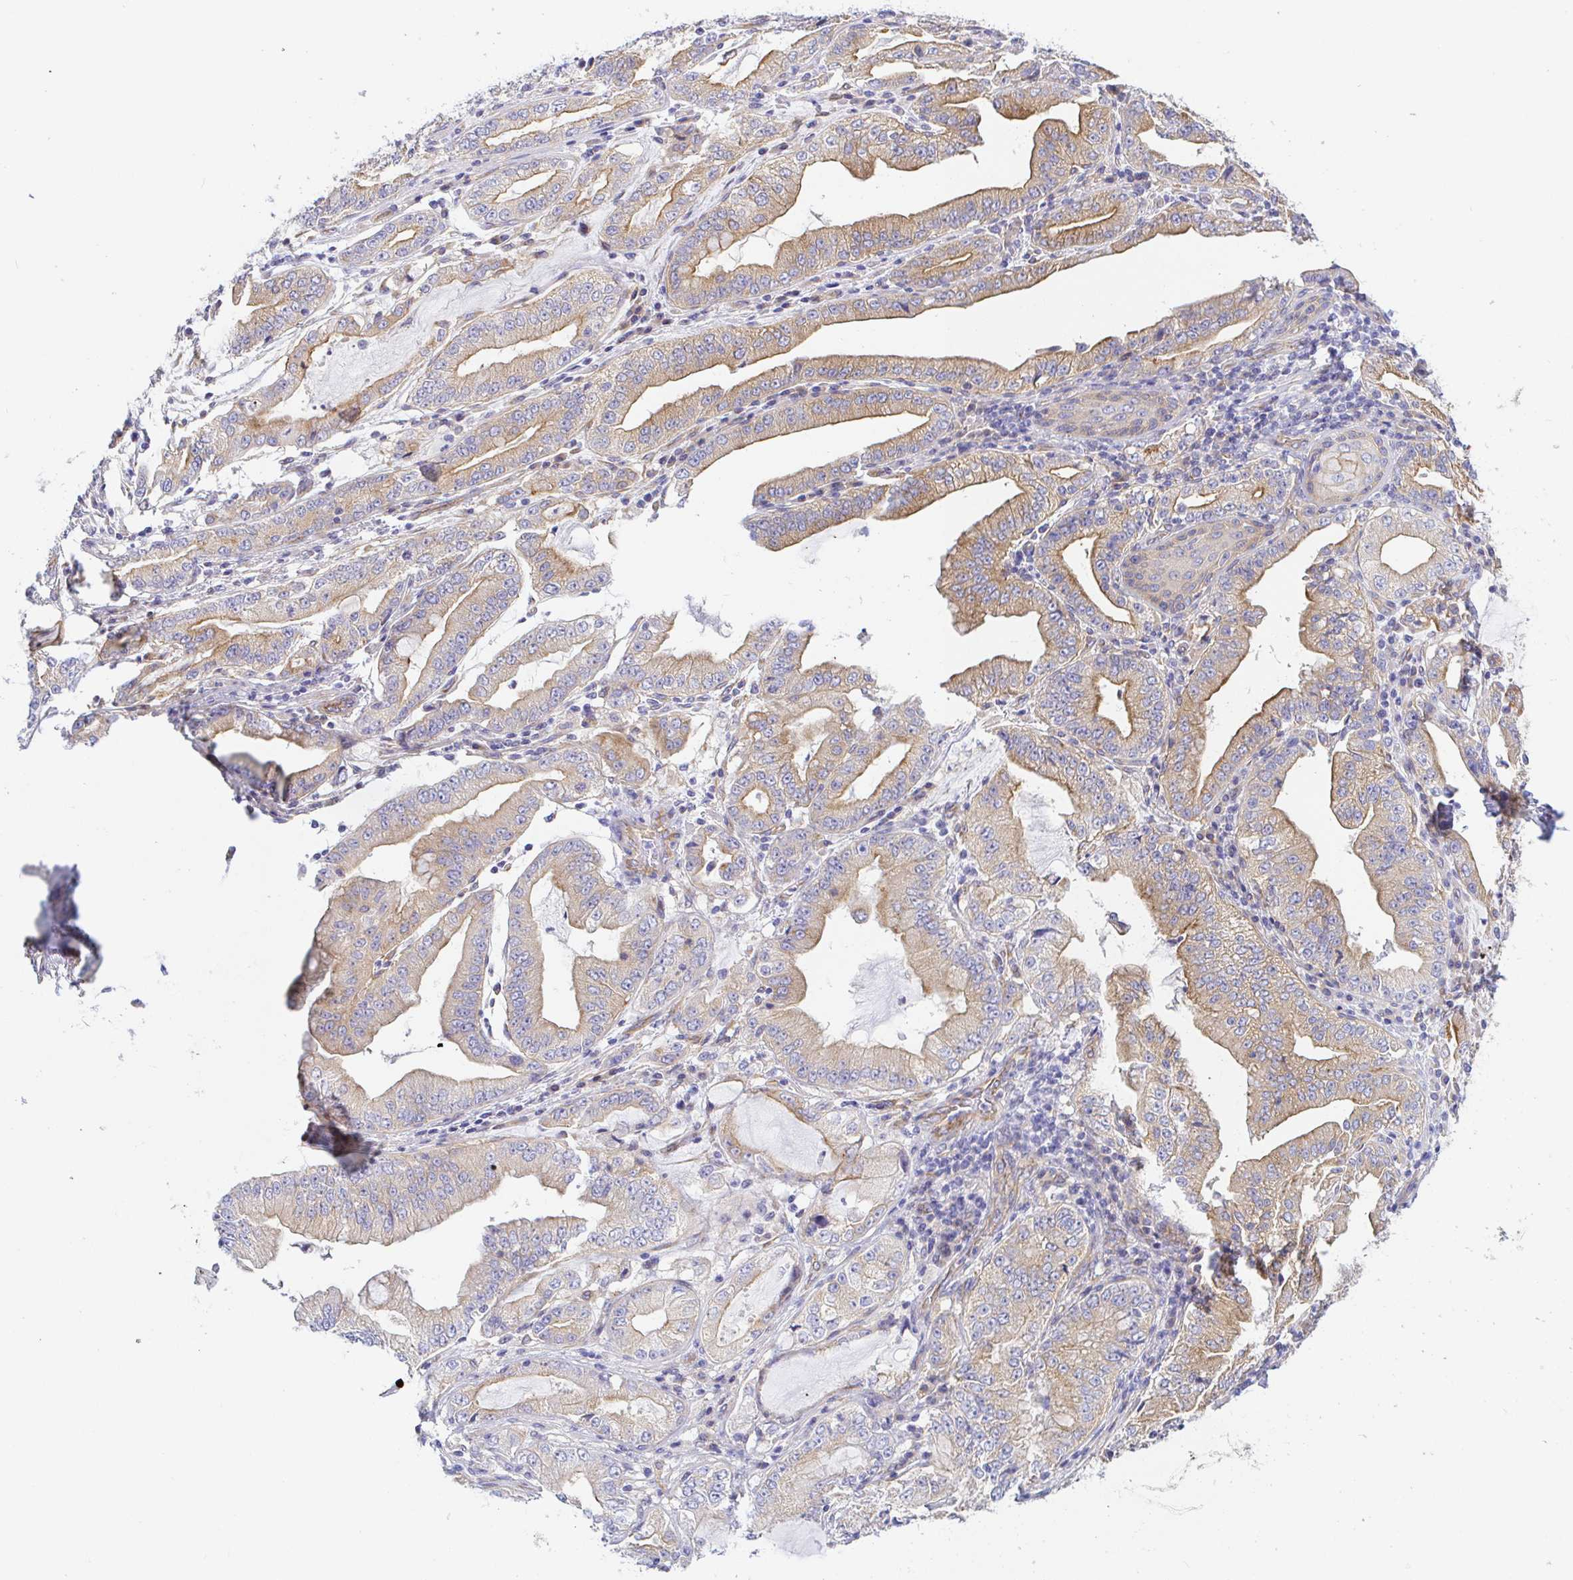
{"staining": {"intensity": "weak", "quantity": "25%-75%", "location": "cytoplasmic/membranous"}, "tissue": "stomach cancer", "cell_type": "Tumor cells", "image_type": "cancer", "snomed": [{"axis": "morphology", "description": "Adenocarcinoma, NOS"}, {"axis": "topography", "description": "Stomach, upper"}], "caption": "A brown stain highlights weak cytoplasmic/membranous expression of a protein in human stomach cancer (adenocarcinoma) tumor cells.", "gene": "ARL4D", "patient": {"sex": "female", "age": 74}}